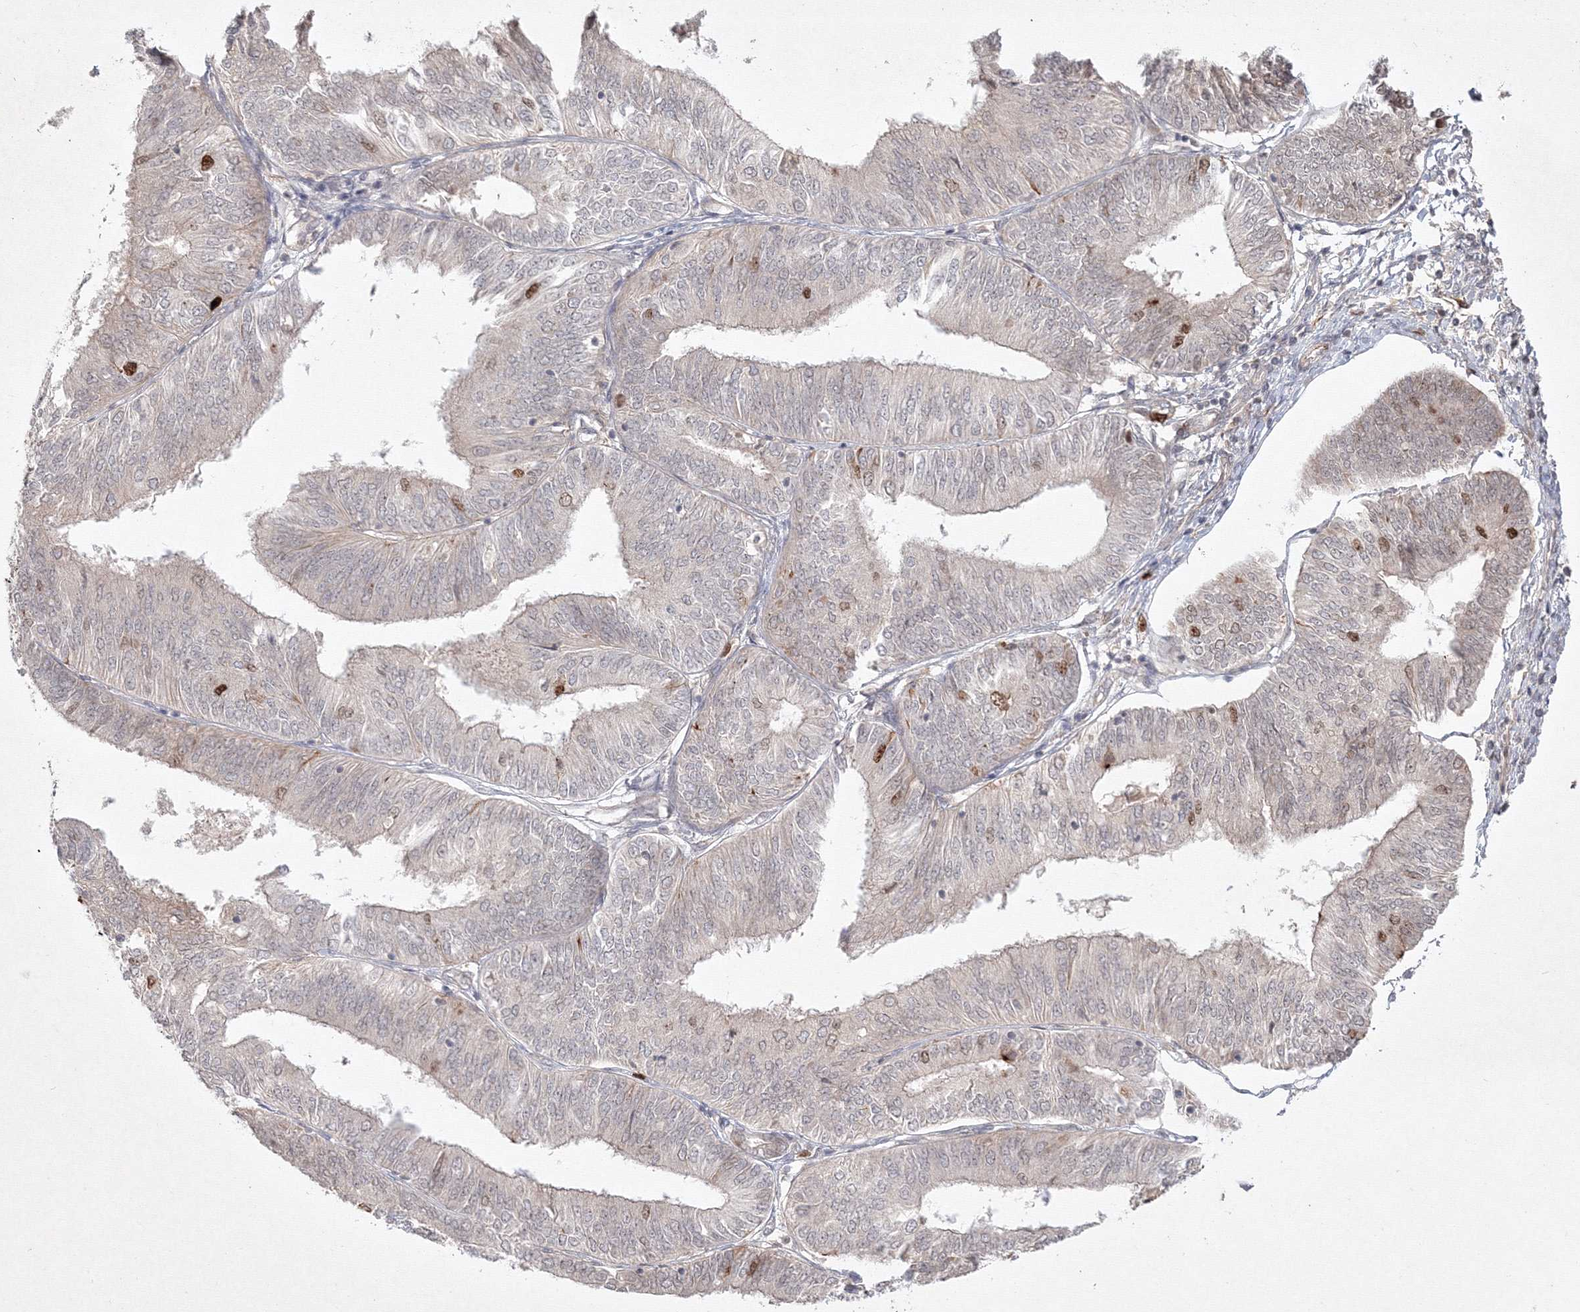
{"staining": {"intensity": "moderate", "quantity": "<25%", "location": "nuclear"}, "tissue": "endometrial cancer", "cell_type": "Tumor cells", "image_type": "cancer", "snomed": [{"axis": "morphology", "description": "Adenocarcinoma, NOS"}, {"axis": "topography", "description": "Endometrium"}], "caption": "Immunohistochemical staining of endometrial cancer (adenocarcinoma) reveals low levels of moderate nuclear protein expression in about <25% of tumor cells. Immunohistochemistry stains the protein in brown and the nuclei are stained blue.", "gene": "KIF20A", "patient": {"sex": "female", "age": 58}}